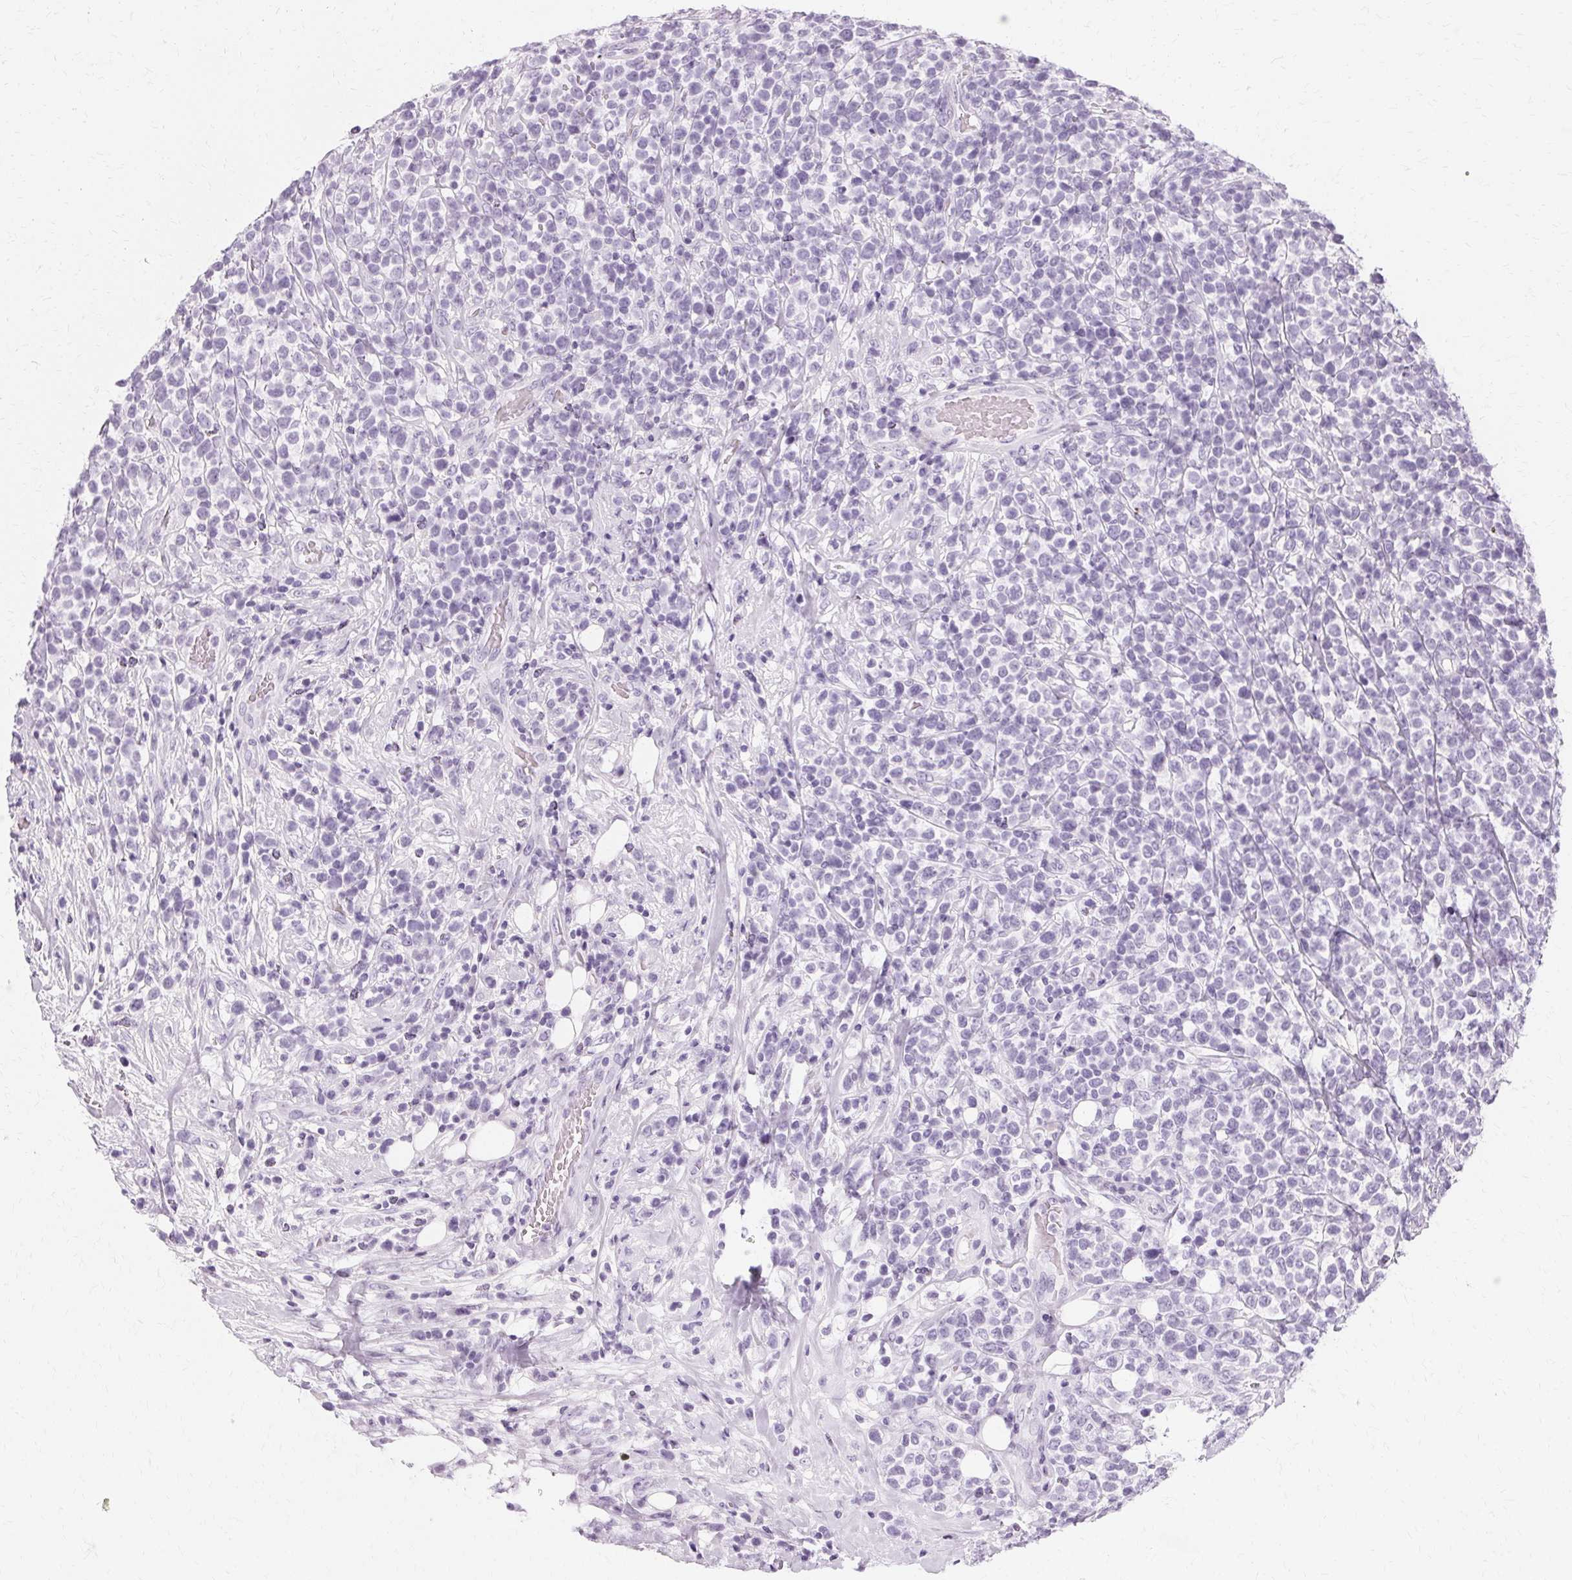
{"staining": {"intensity": "negative", "quantity": "none", "location": "none"}, "tissue": "lymphoma", "cell_type": "Tumor cells", "image_type": "cancer", "snomed": [{"axis": "morphology", "description": "Malignant lymphoma, non-Hodgkin's type, High grade"}, {"axis": "topography", "description": "Soft tissue"}], "caption": "Immunohistochemical staining of human high-grade malignant lymphoma, non-Hodgkin's type displays no significant expression in tumor cells. (DAB (3,3'-diaminobenzidine) immunohistochemistry with hematoxylin counter stain).", "gene": "KRT6C", "patient": {"sex": "female", "age": 56}}